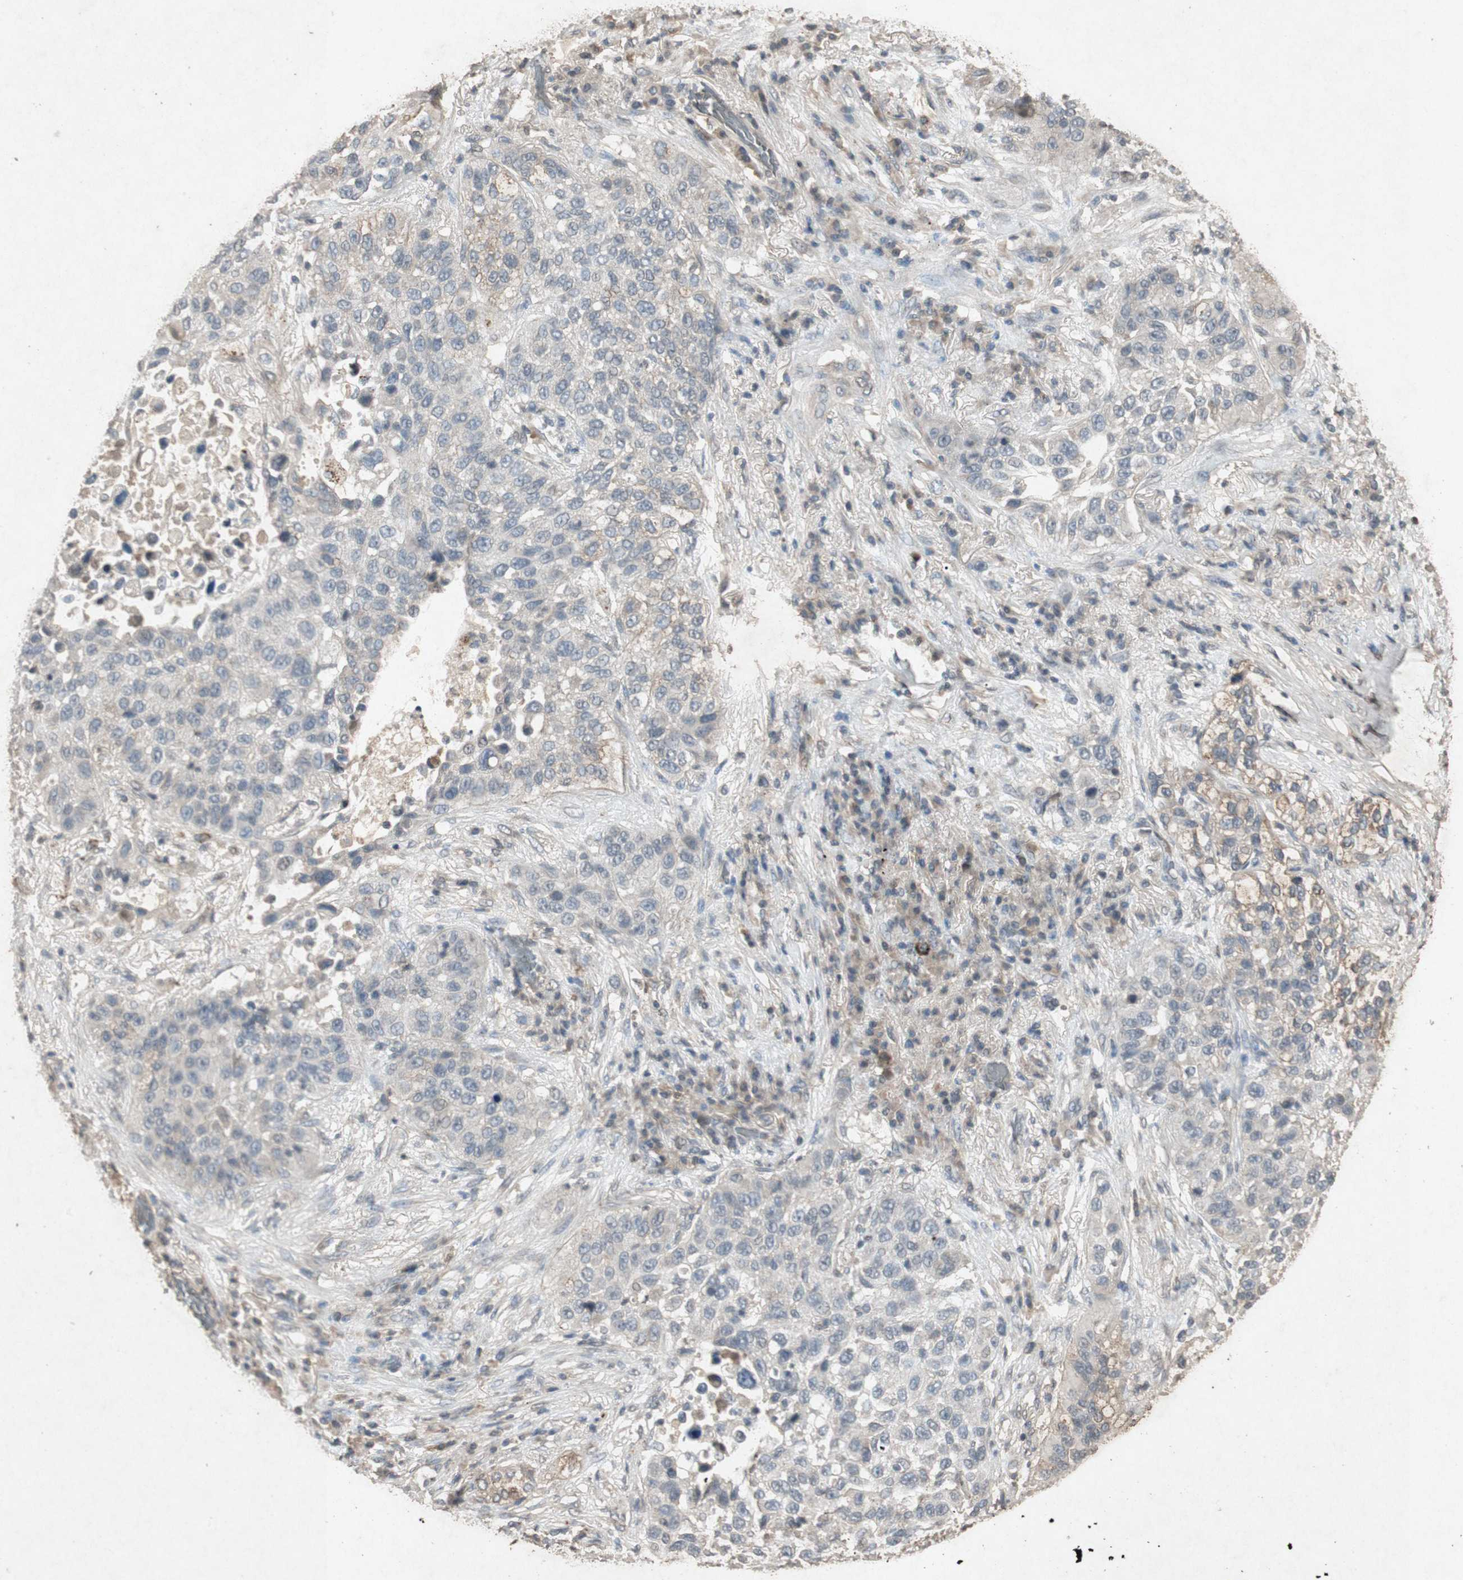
{"staining": {"intensity": "weak", "quantity": "25%-75%", "location": "cytoplasmic/membranous"}, "tissue": "lung cancer", "cell_type": "Tumor cells", "image_type": "cancer", "snomed": [{"axis": "morphology", "description": "Squamous cell carcinoma, NOS"}, {"axis": "topography", "description": "Lung"}], "caption": "Lung cancer tissue exhibits weak cytoplasmic/membranous positivity in about 25%-75% of tumor cells, visualized by immunohistochemistry. The protein is shown in brown color, while the nuclei are stained blue.", "gene": "MSRB1", "patient": {"sex": "male", "age": 57}}